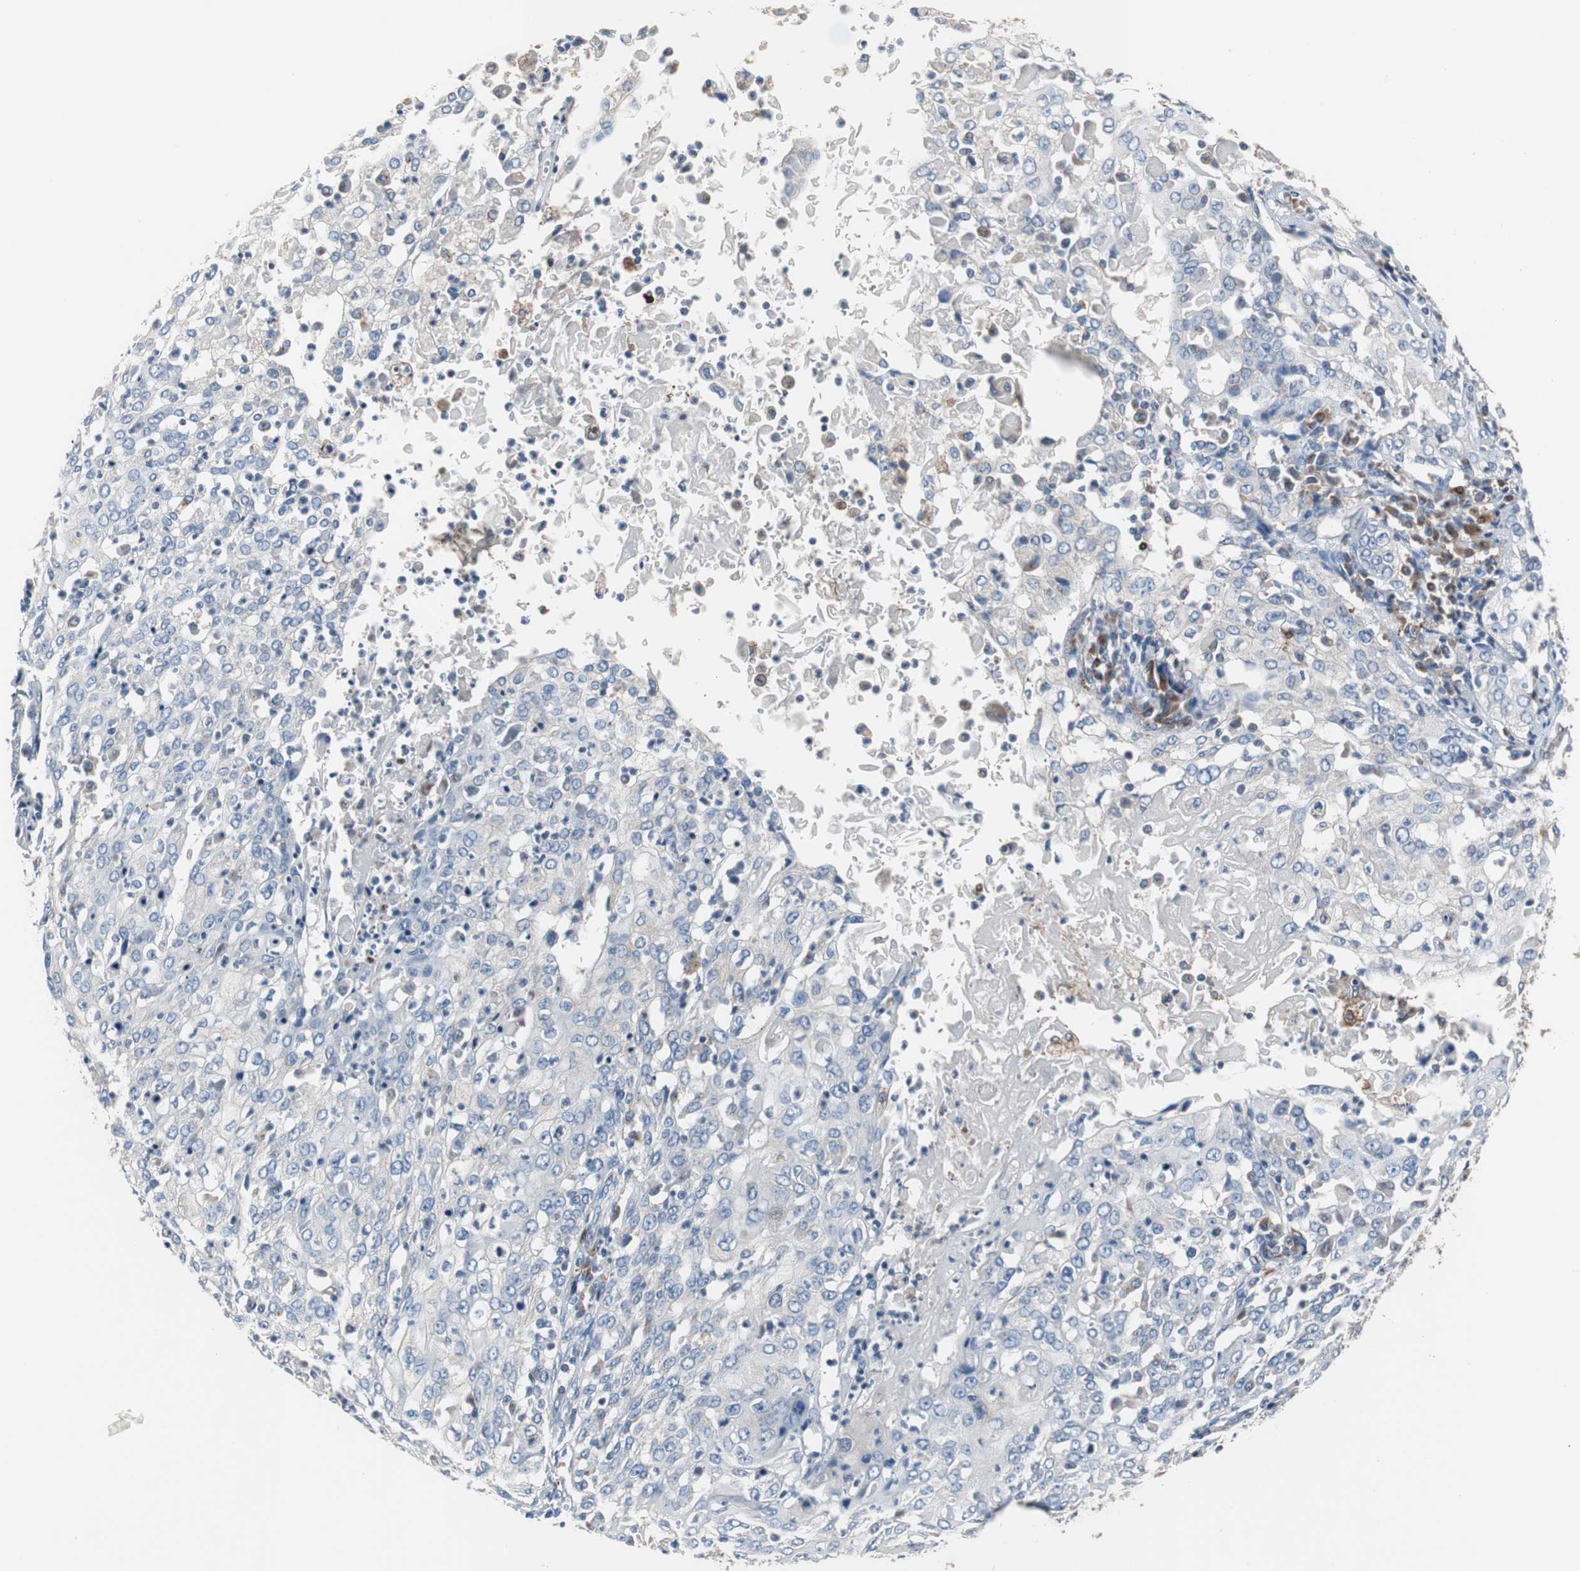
{"staining": {"intensity": "negative", "quantity": "none", "location": "none"}, "tissue": "cervical cancer", "cell_type": "Tumor cells", "image_type": "cancer", "snomed": [{"axis": "morphology", "description": "Squamous cell carcinoma, NOS"}, {"axis": "topography", "description": "Cervix"}], "caption": "Immunohistochemistry (IHC) image of cervical cancer (squamous cell carcinoma) stained for a protein (brown), which exhibits no positivity in tumor cells.", "gene": "CALB2", "patient": {"sex": "female", "age": 39}}